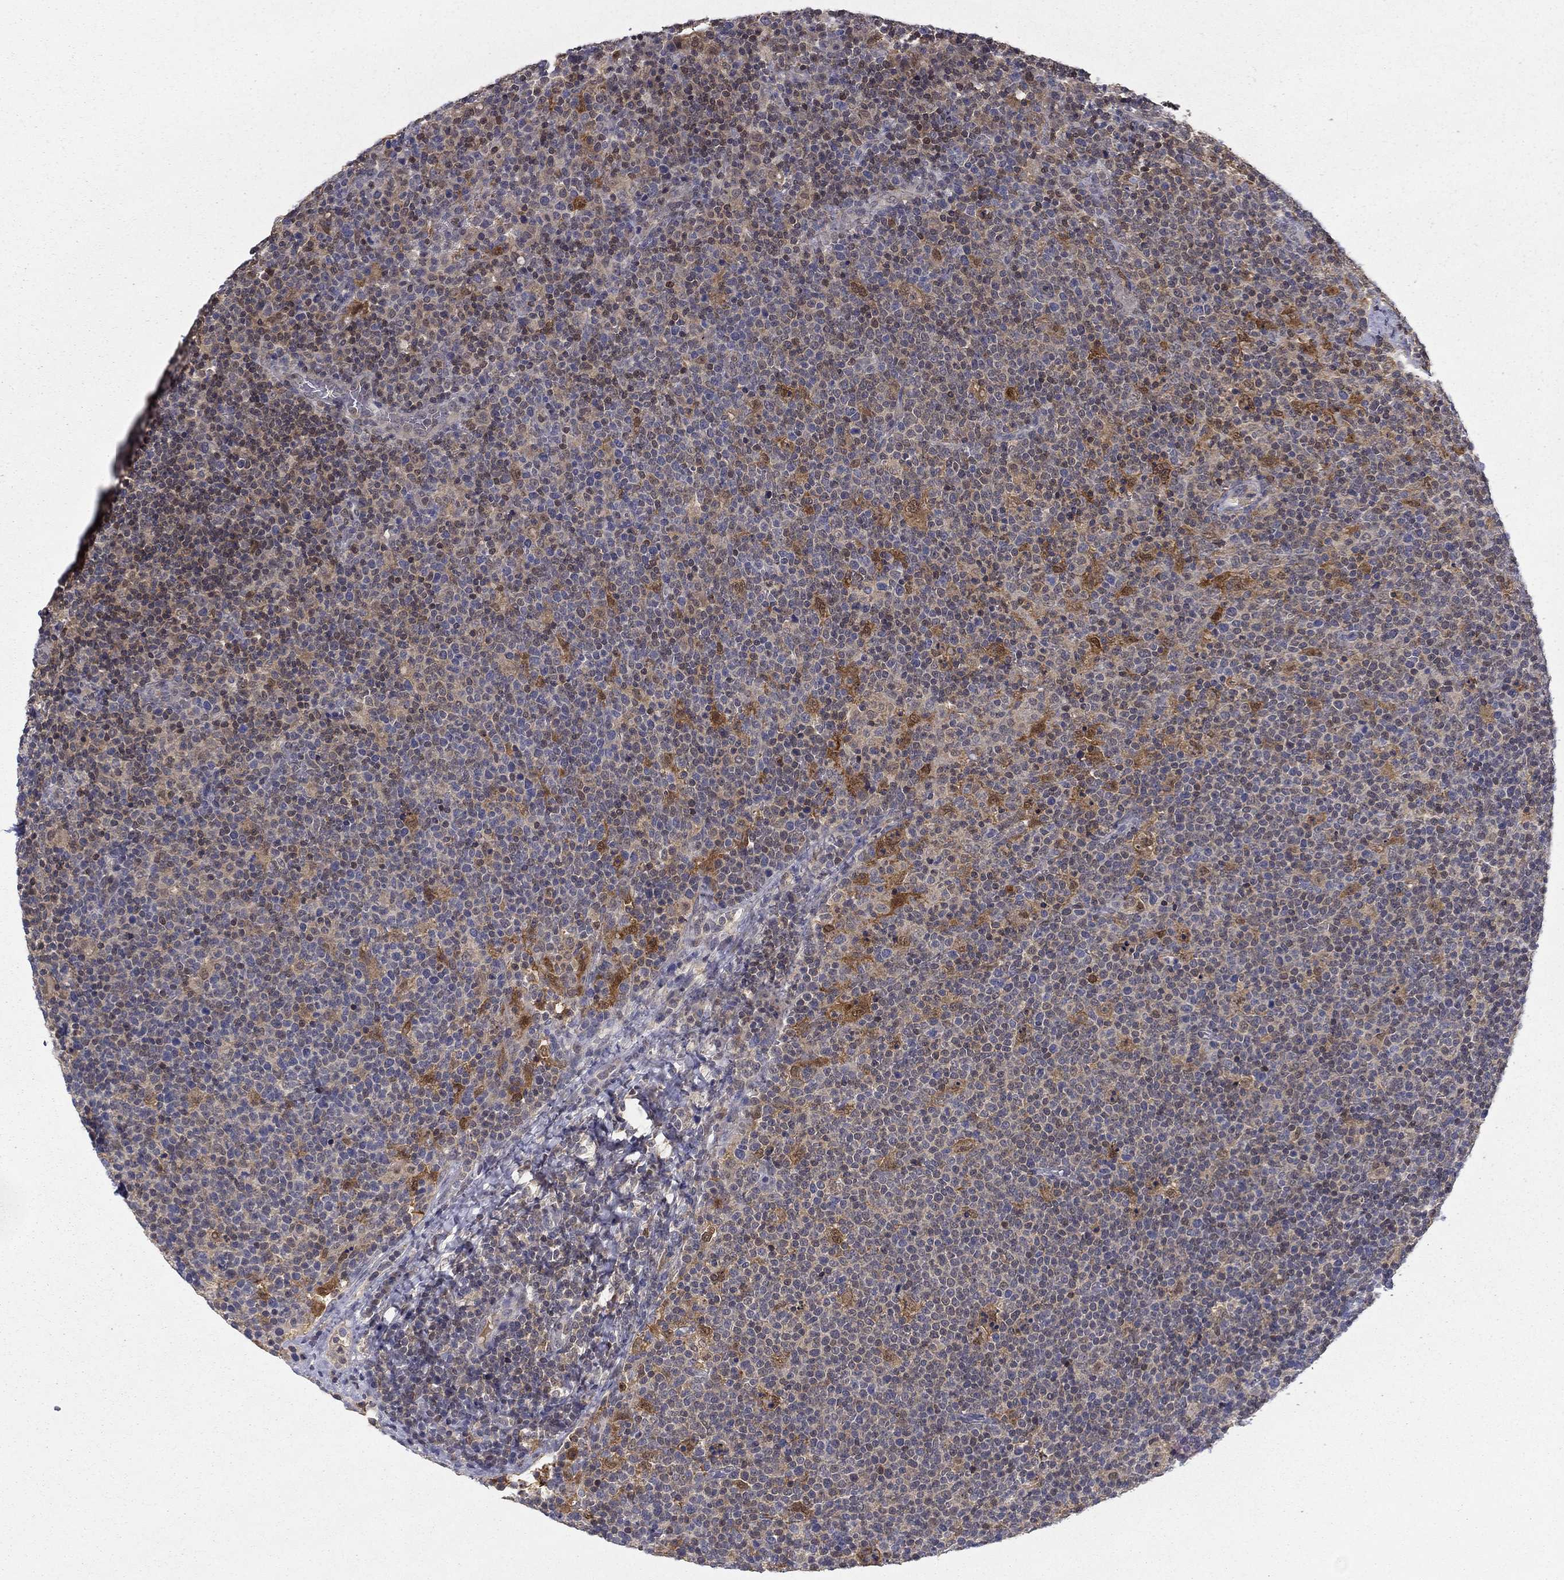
{"staining": {"intensity": "negative", "quantity": "none", "location": "none"}, "tissue": "lymphoma", "cell_type": "Tumor cells", "image_type": "cancer", "snomed": [{"axis": "morphology", "description": "Malignant lymphoma, non-Hodgkin's type, High grade"}, {"axis": "topography", "description": "Lymph node"}], "caption": "The immunohistochemistry (IHC) histopathology image has no significant positivity in tumor cells of lymphoma tissue. The staining was performed using DAB (3,3'-diaminobenzidine) to visualize the protein expression in brown, while the nuclei were stained in blue with hematoxylin (Magnification: 20x).", "gene": "NIT2", "patient": {"sex": "male", "age": 61}}